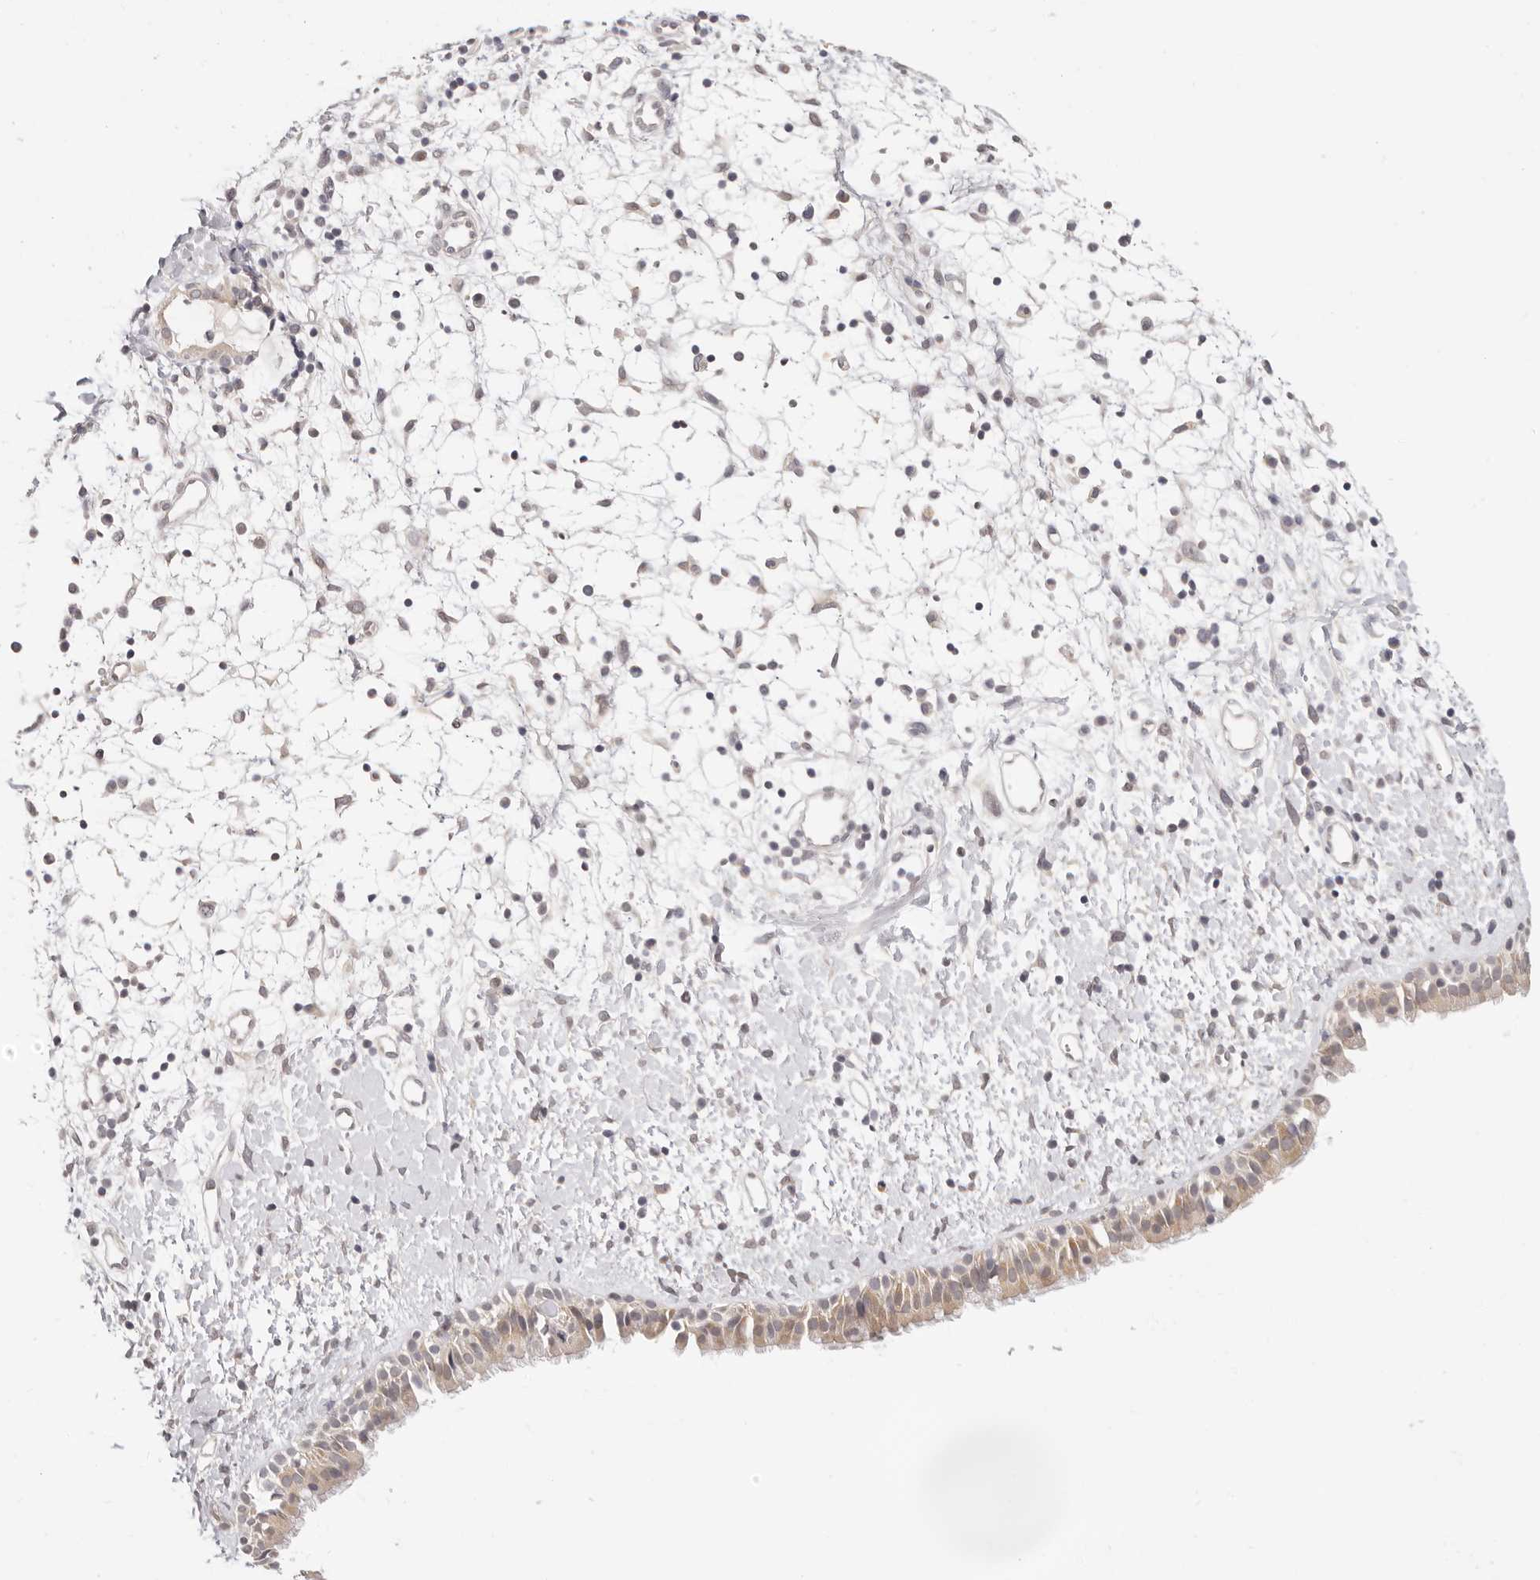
{"staining": {"intensity": "weak", "quantity": ">75%", "location": "cytoplasmic/membranous"}, "tissue": "nasopharynx", "cell_type": "Respiratory epithelial cells", "image_type": "normal", "snomed": [{"axis": "morphology", "description": "Normal tissue, NOS"}, {"axis": "topography", "description": "Nasopharynx"}], "caption": "This is a photomicrograph of immunohistochemistry (IHC) staining of unremarkable nasopharynx, which shows weak positivity in the cytoplasmic/membranous of respiratory epithelial cells.", "gene": "GGPS1", "patient": {"sex": "male", "age": 22}}